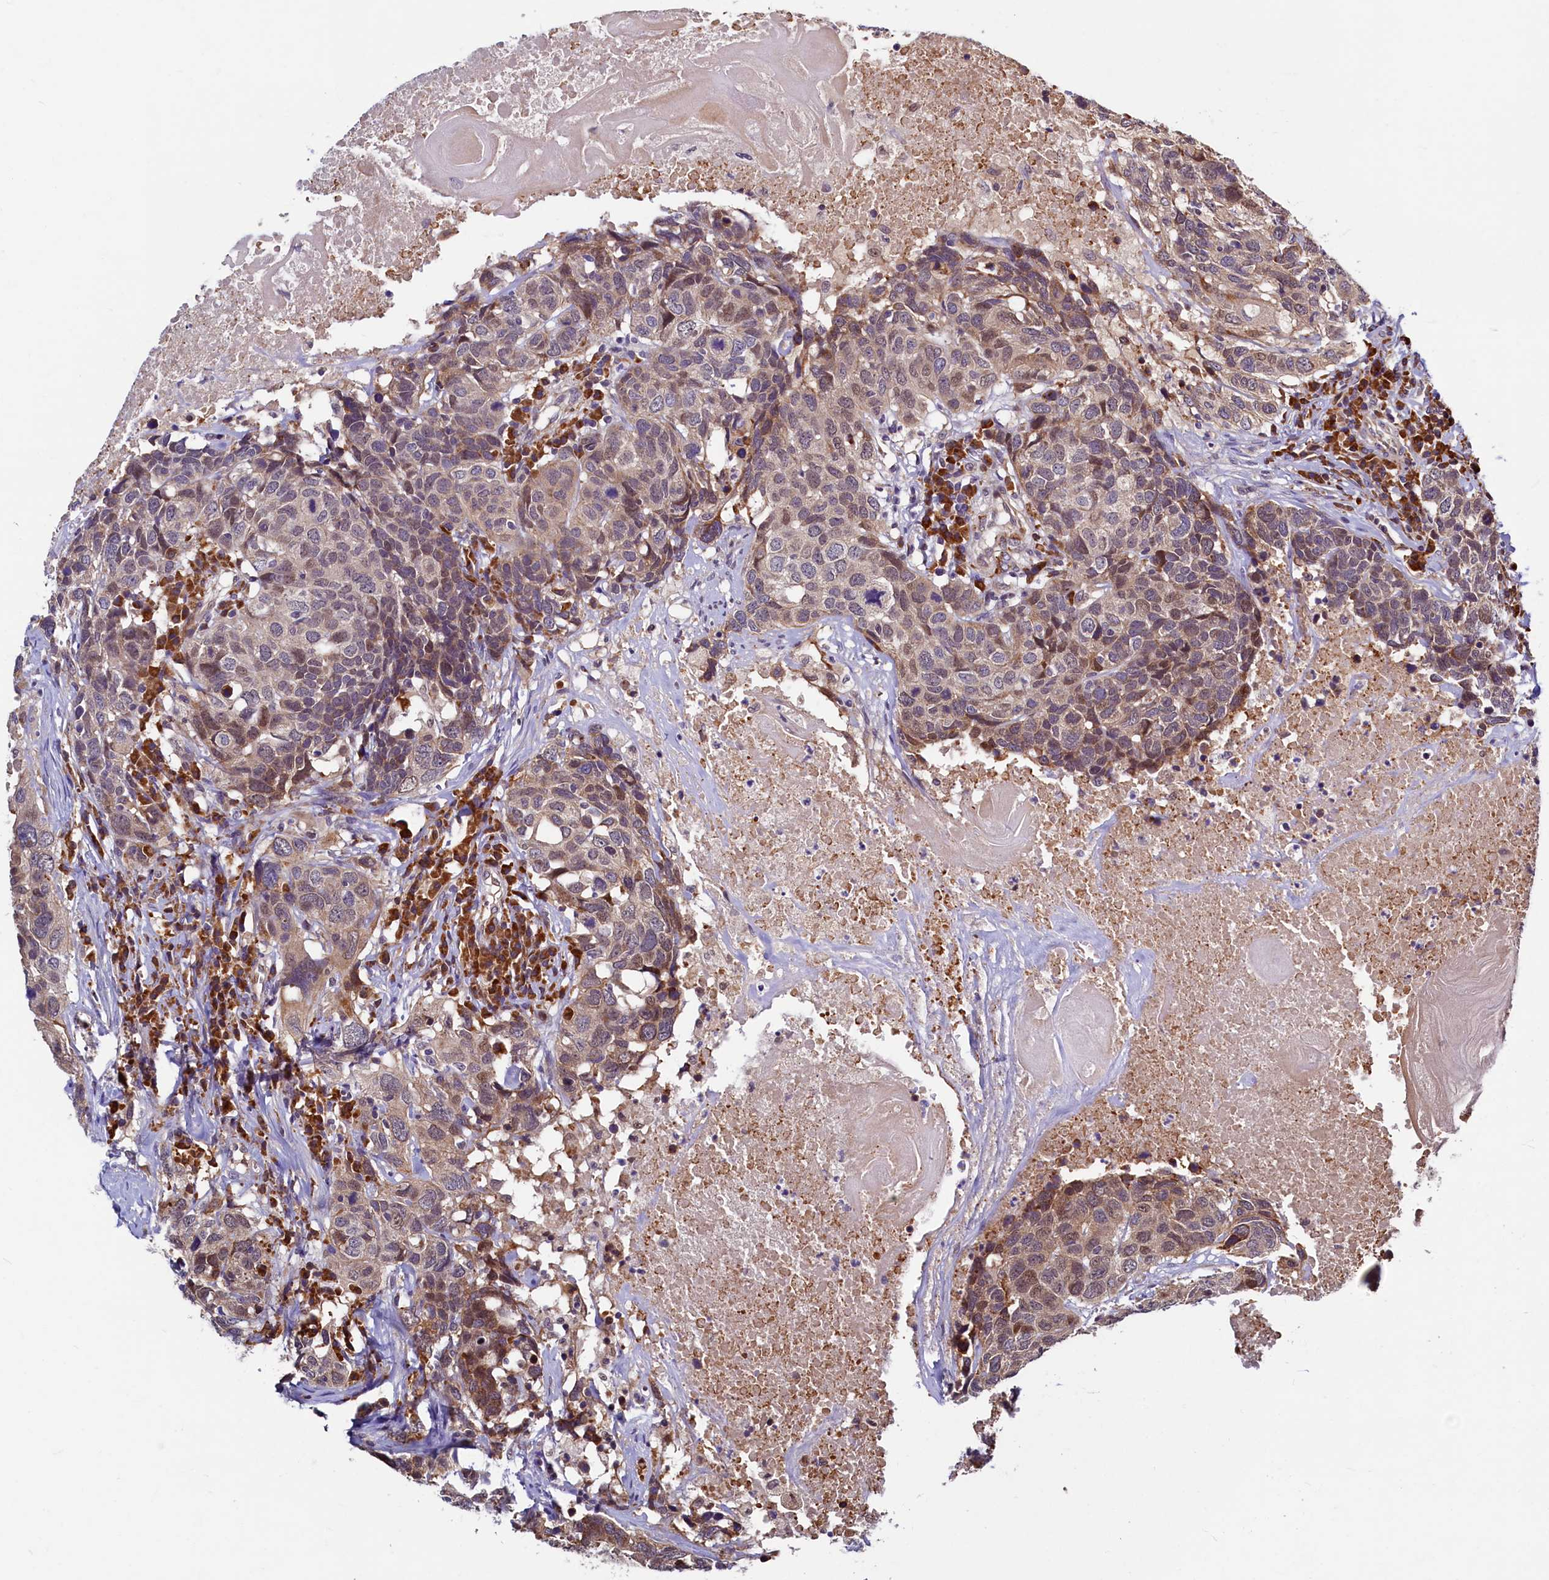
{"staining": {"intensity": "weak", "quantity": "<25%", "location": "cytoplasmic/membranous,nuclear"}, "tissue": "head and neck cancer", "cell_type": "Tumor cells", "image_type": "cancer", "snomed": [{"axis": "morphology", "description": "Squamous cell carcinoma, NOS"}, {"axis": "topography", "description": "Head-Neck"}], "caption": "Protein analysis of head and neck squamous cell carcinoma displays no significant expression in tumor cells.", "gene": "SLC16A14", "patient": {"sex": "male", "age": 66}}